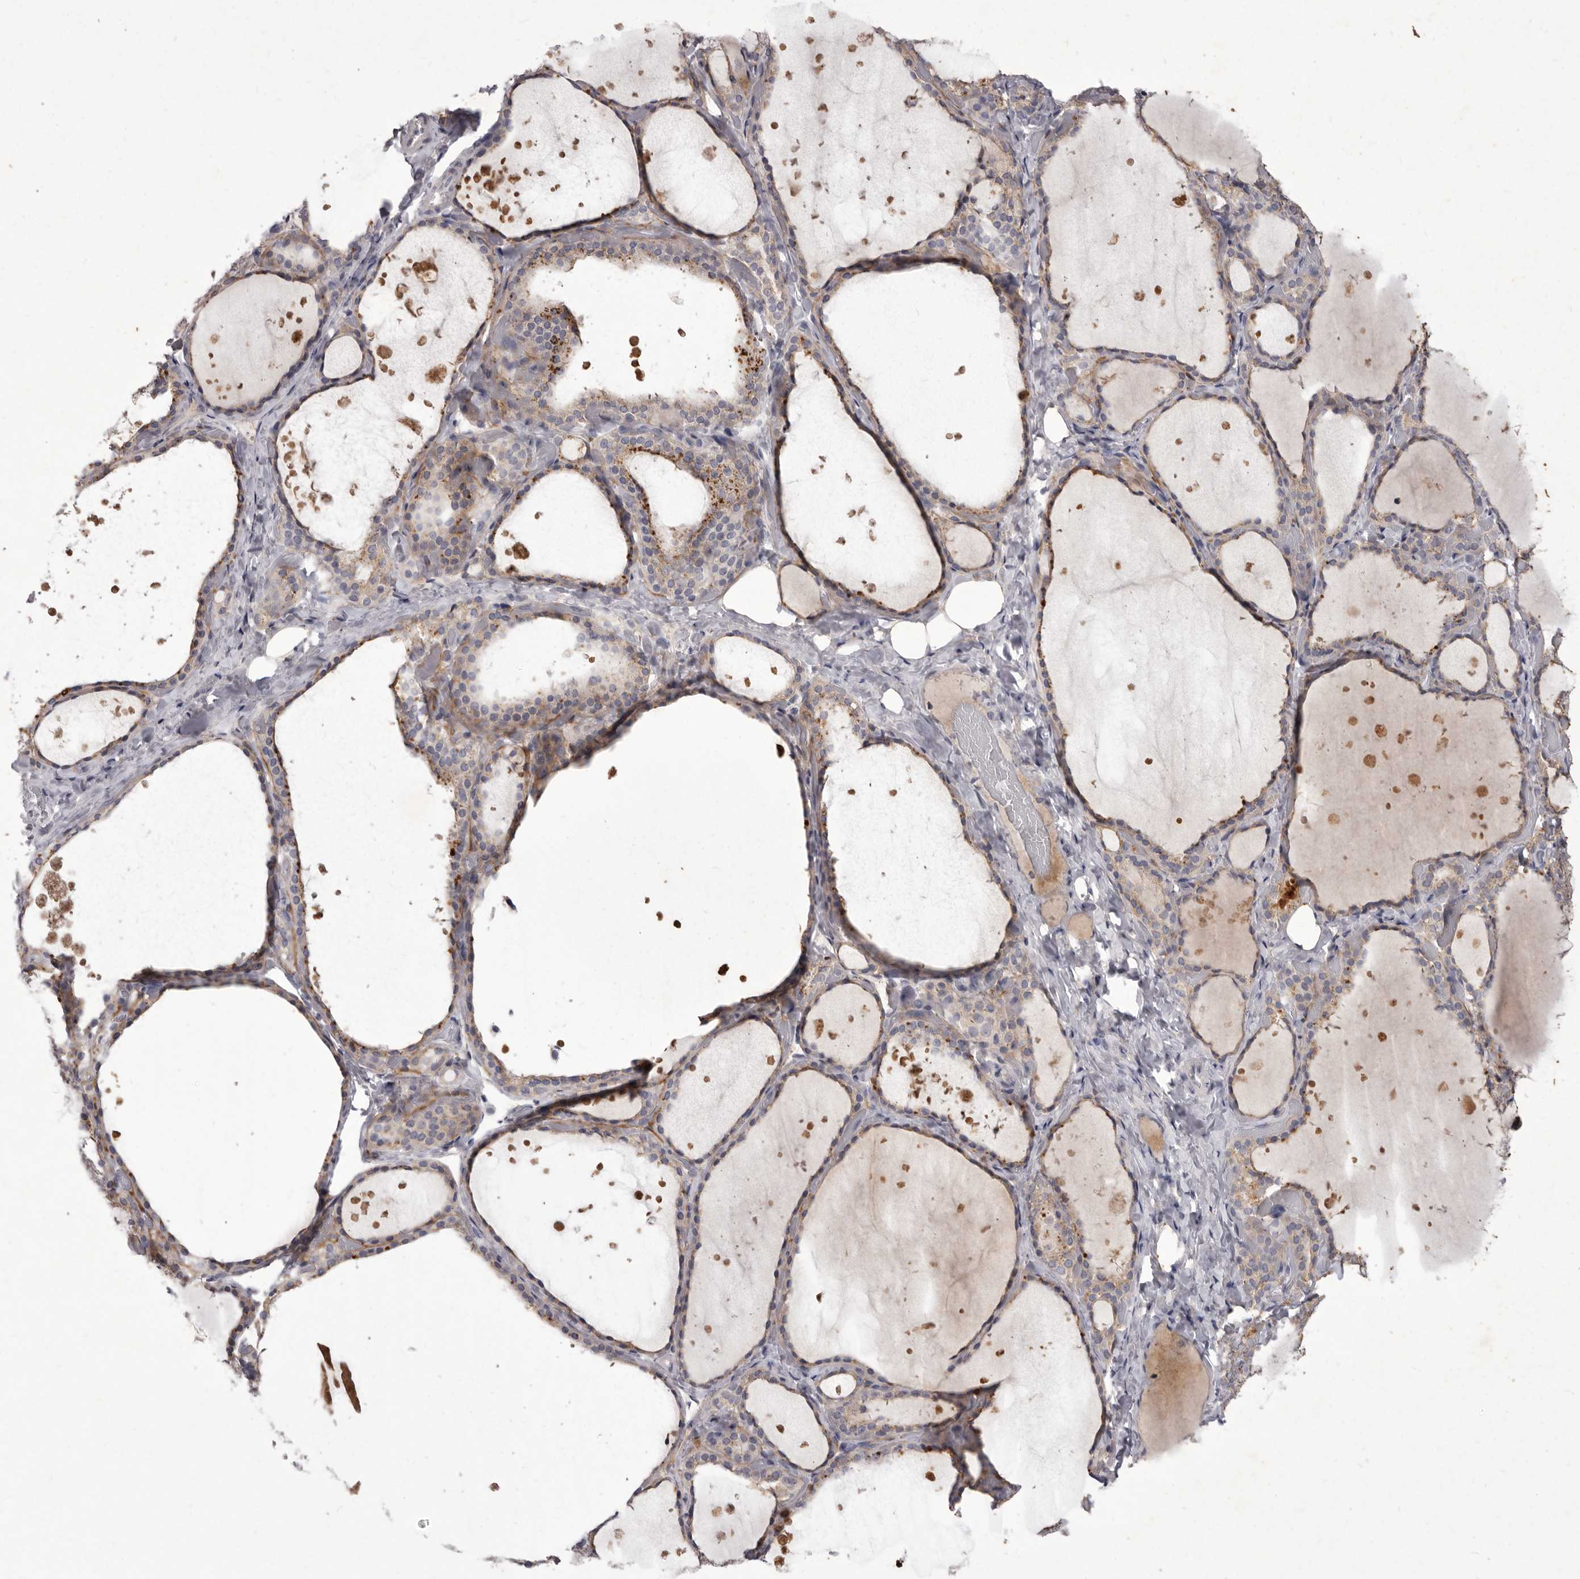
{"staining": {"intensity": "weak", "quantity": "25%-75%", "location": "cytoplasmic/membranous"}, "tissue": "thyroid gland", "cell_type": "Glandular cells", "image_type": "normal", "snomed": [{"axis": "morphology", "description": "Normal tissue, NOS"}, {"axis": "topography", "description": "Thyroid gland"}], "caption": "There is low levels of weak cytoplasmic/membranous staining in glandular cells of normal thyroid gland, as demonstrated by immunohistochemical staining (brown color).", "gene": "P2RX6", "patient": {"sex": "female", "age": 44}}